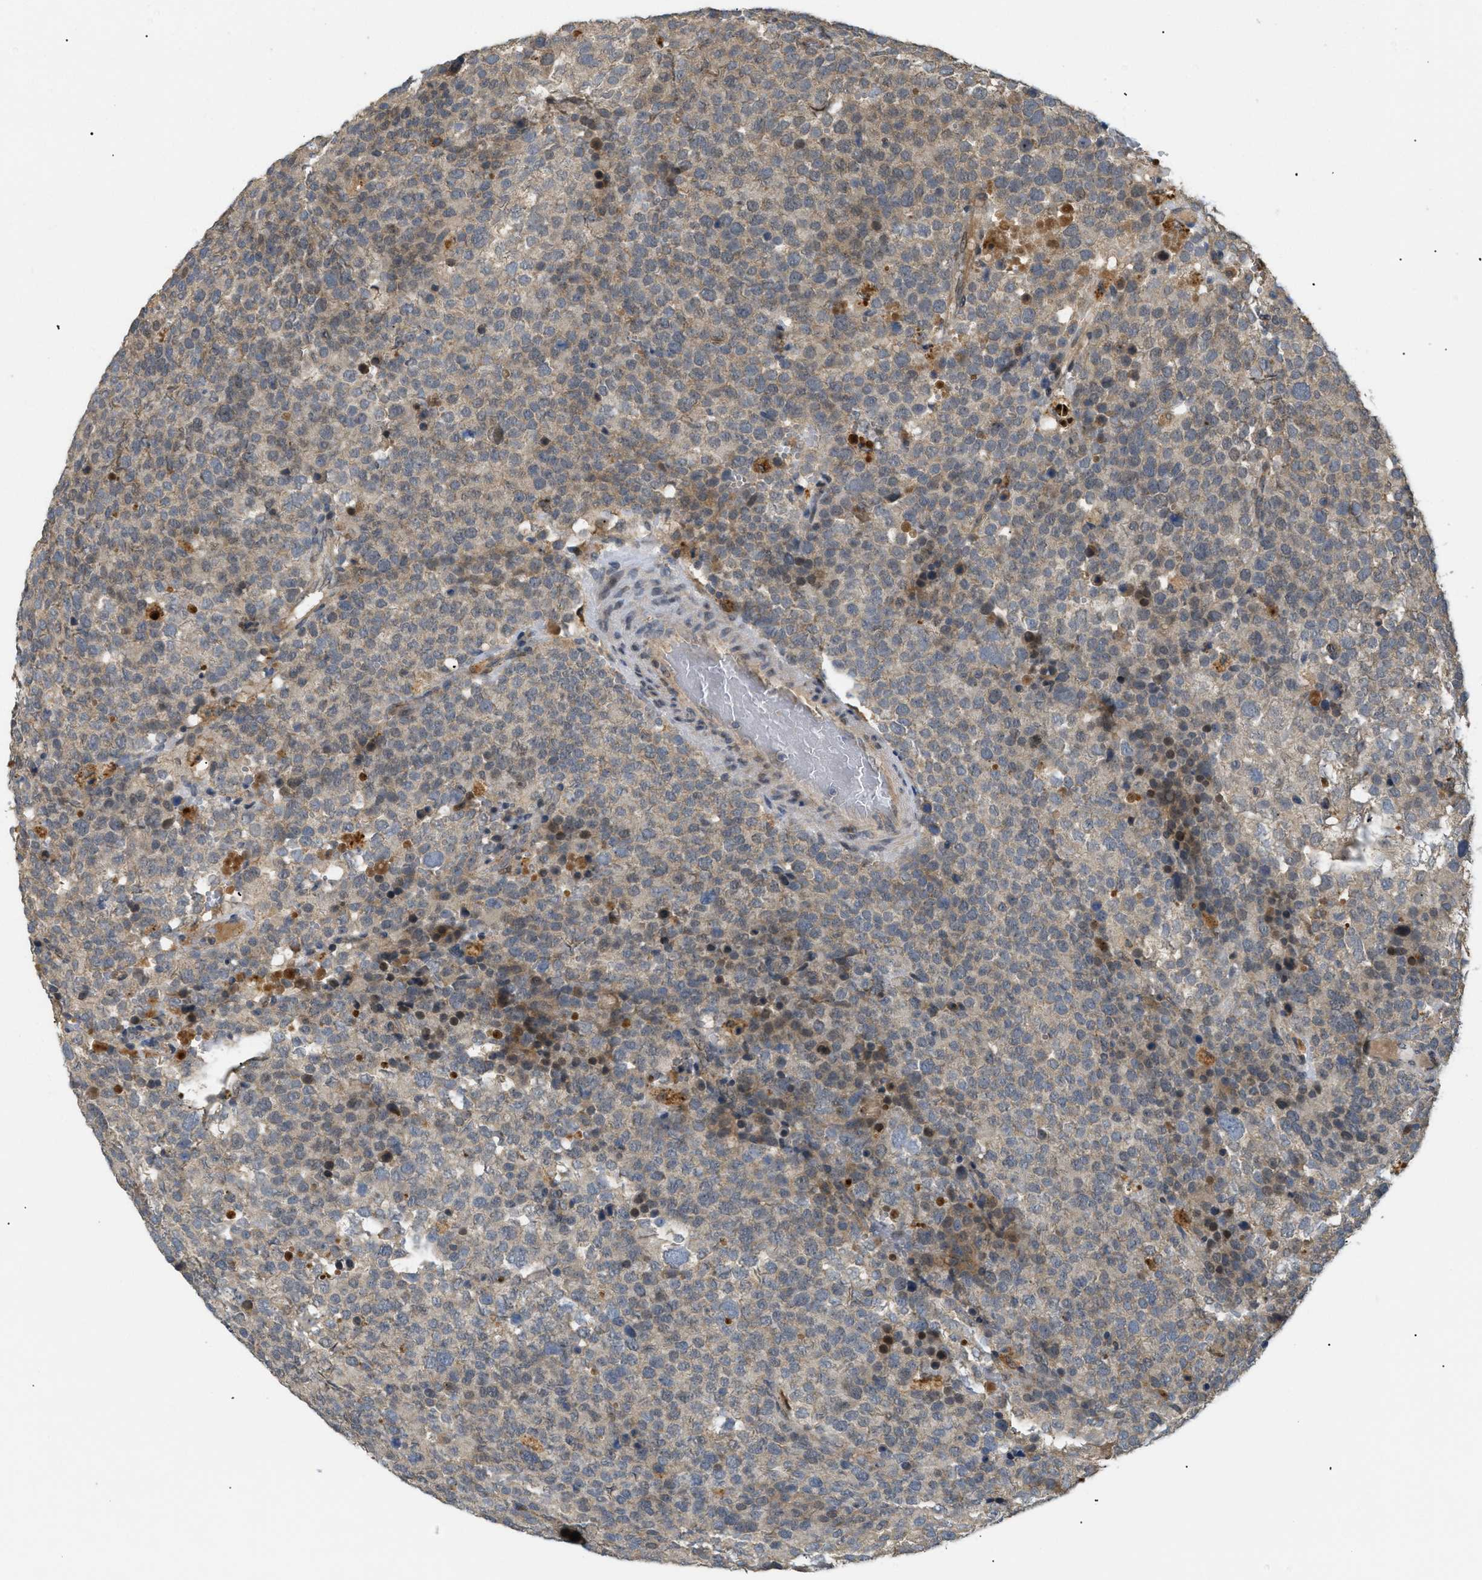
{"staining": {"intensity": "moderate", "quantity": "25%-75%", "location": "cytoplasmic/membranous,nuclear"}, "tissue": "testis cancer", "cell_type": "Tumor cells", "image_type": "cancer", "snomed": [{"axis": "morphology", "description": "Seminoma, NOS"}, {"axis": "topography", "description": "Testis"}], "caption": "Seminoma (testis) tissue displays moderate cytoplasmic/membranous and nuclear expression in approximately 25%-75% of tumor cells", "gene": "PDGFB", "patient": {"sex": "male", "age": 71}}